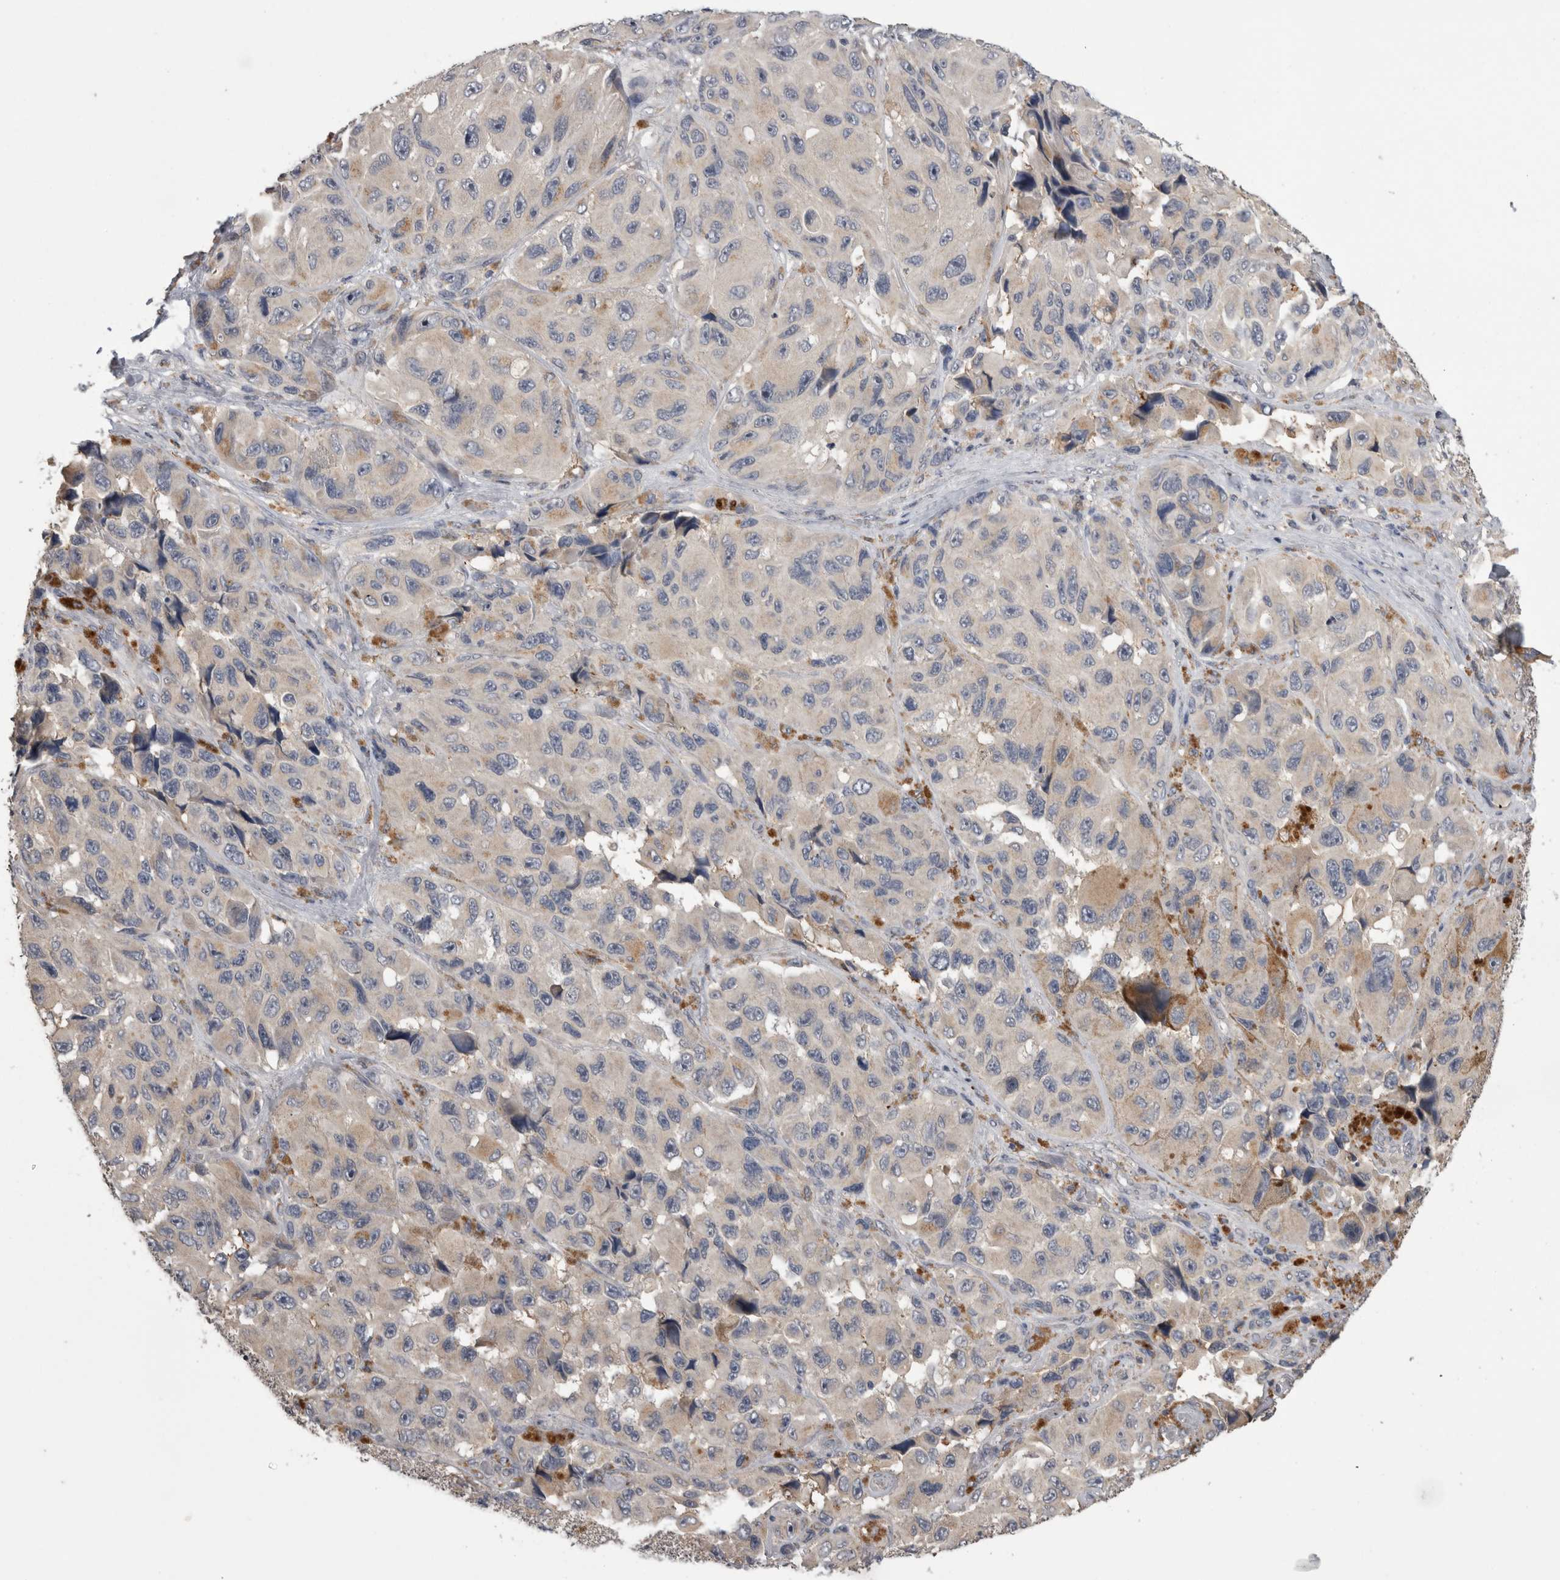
{"staining": {"intensity": "negative", "quantity": "none", "location": "none"}, "tissue": "melanoma", "cell_type": "Tumor cells", "image_type": "cancer", "snomed": [{"axis": "morphology", "description": "Malignant melanoma, NOS"}, {"axis": "topography", "description": "Skin"}], "caption": "Immunohistochemical staining of malignant melanoma demonstrates no significant positivity in tumor cells.", "gene": "ANXA13", "patient": {"sex": "female", "age": 73}}